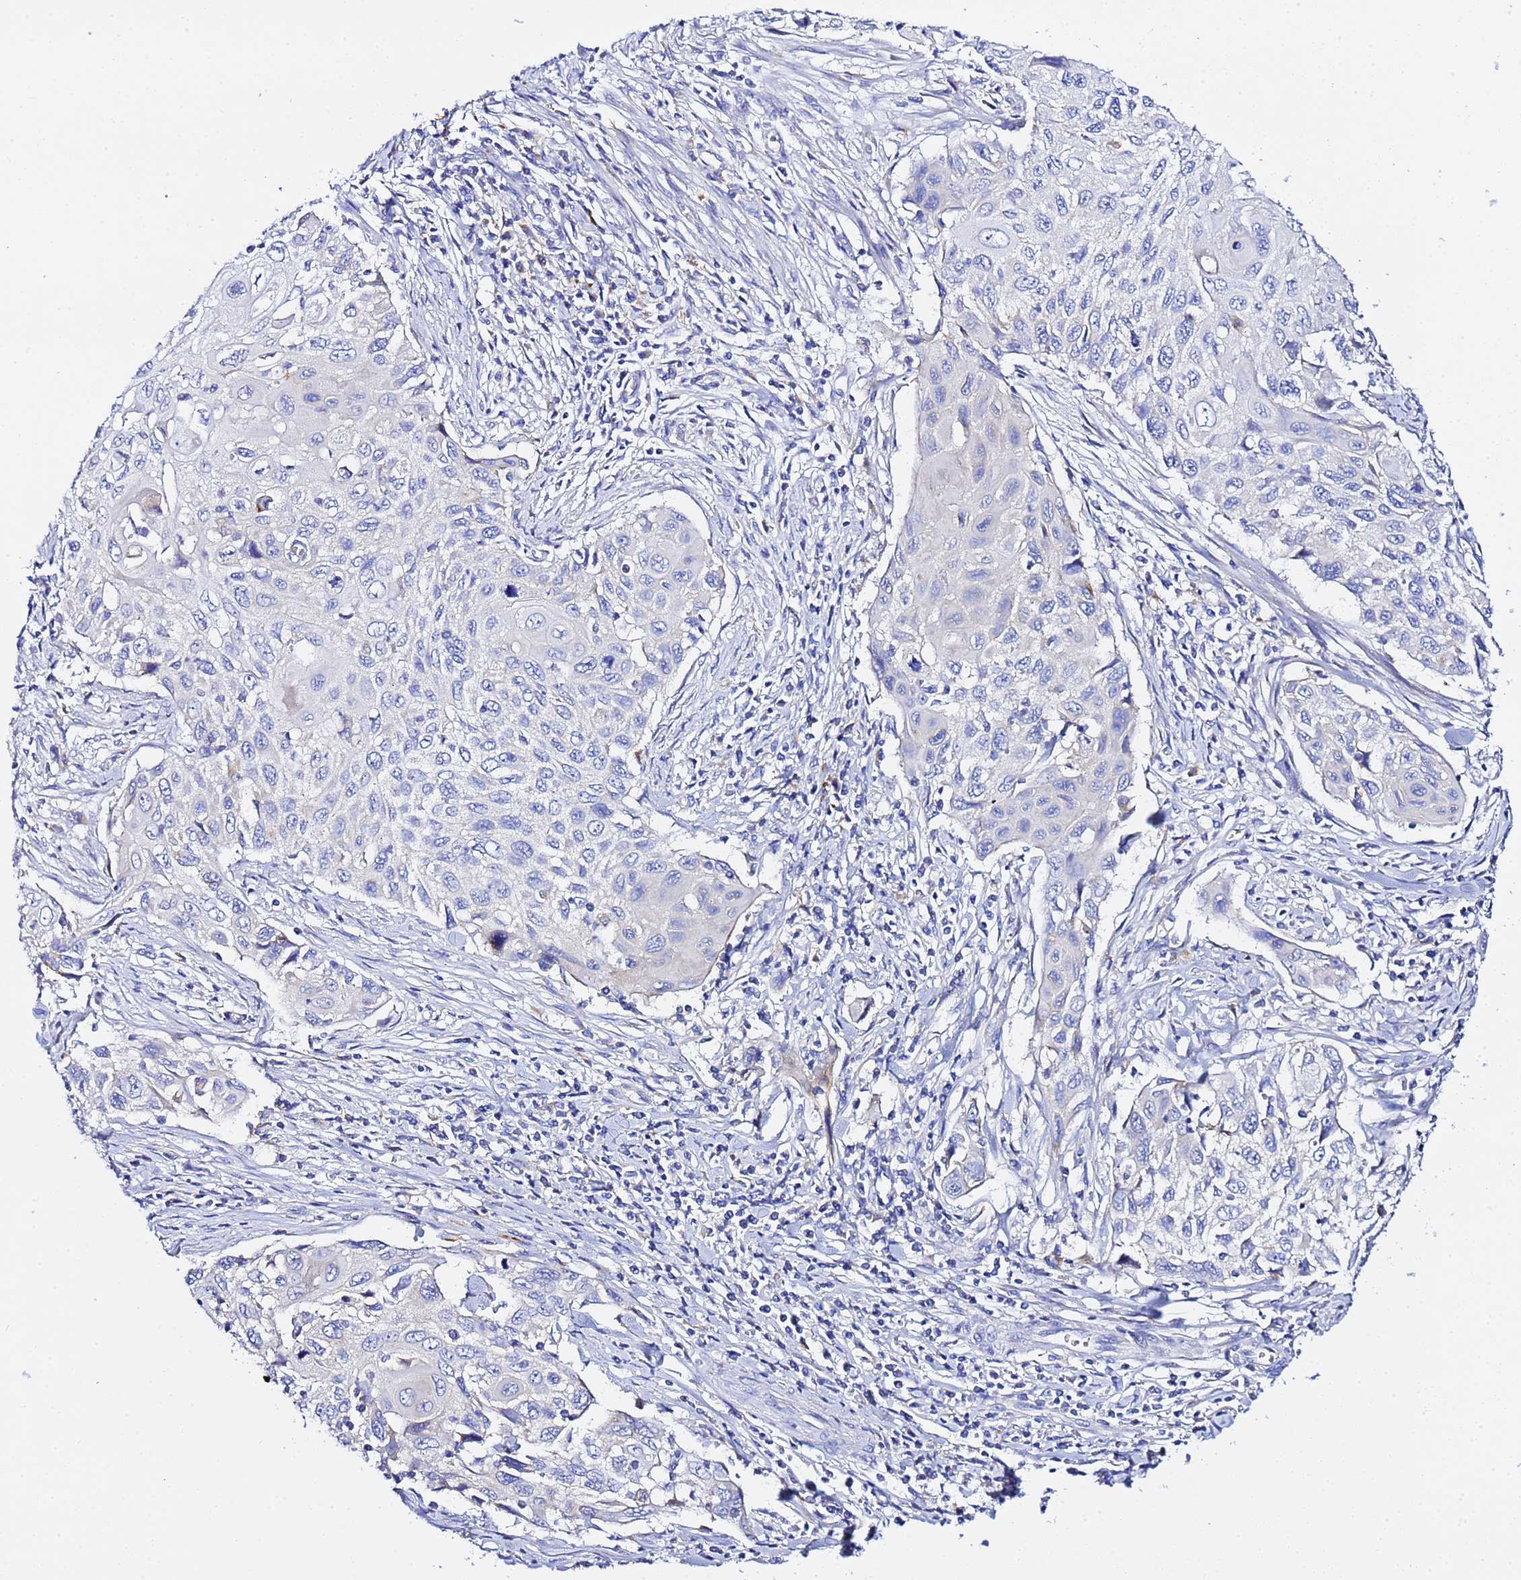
{"staining": {"intensity": "negative", "quantity": "none", "location": "none"}, "tissue": "cervical cancer", "cell_type": "Tumor cells", "image_type": "cancer", "snomed": [{"axis": "morphology", "description": "Squamous cell carcinoma, NOS"}, {"axis": "topography", "description": "Cervix"}], "caption": "There is no significant staining in tumor cells of cervical squamous cell carcinoma.", "gene": "VTI1B", "patient": {"sex": "female", "age": 70}}